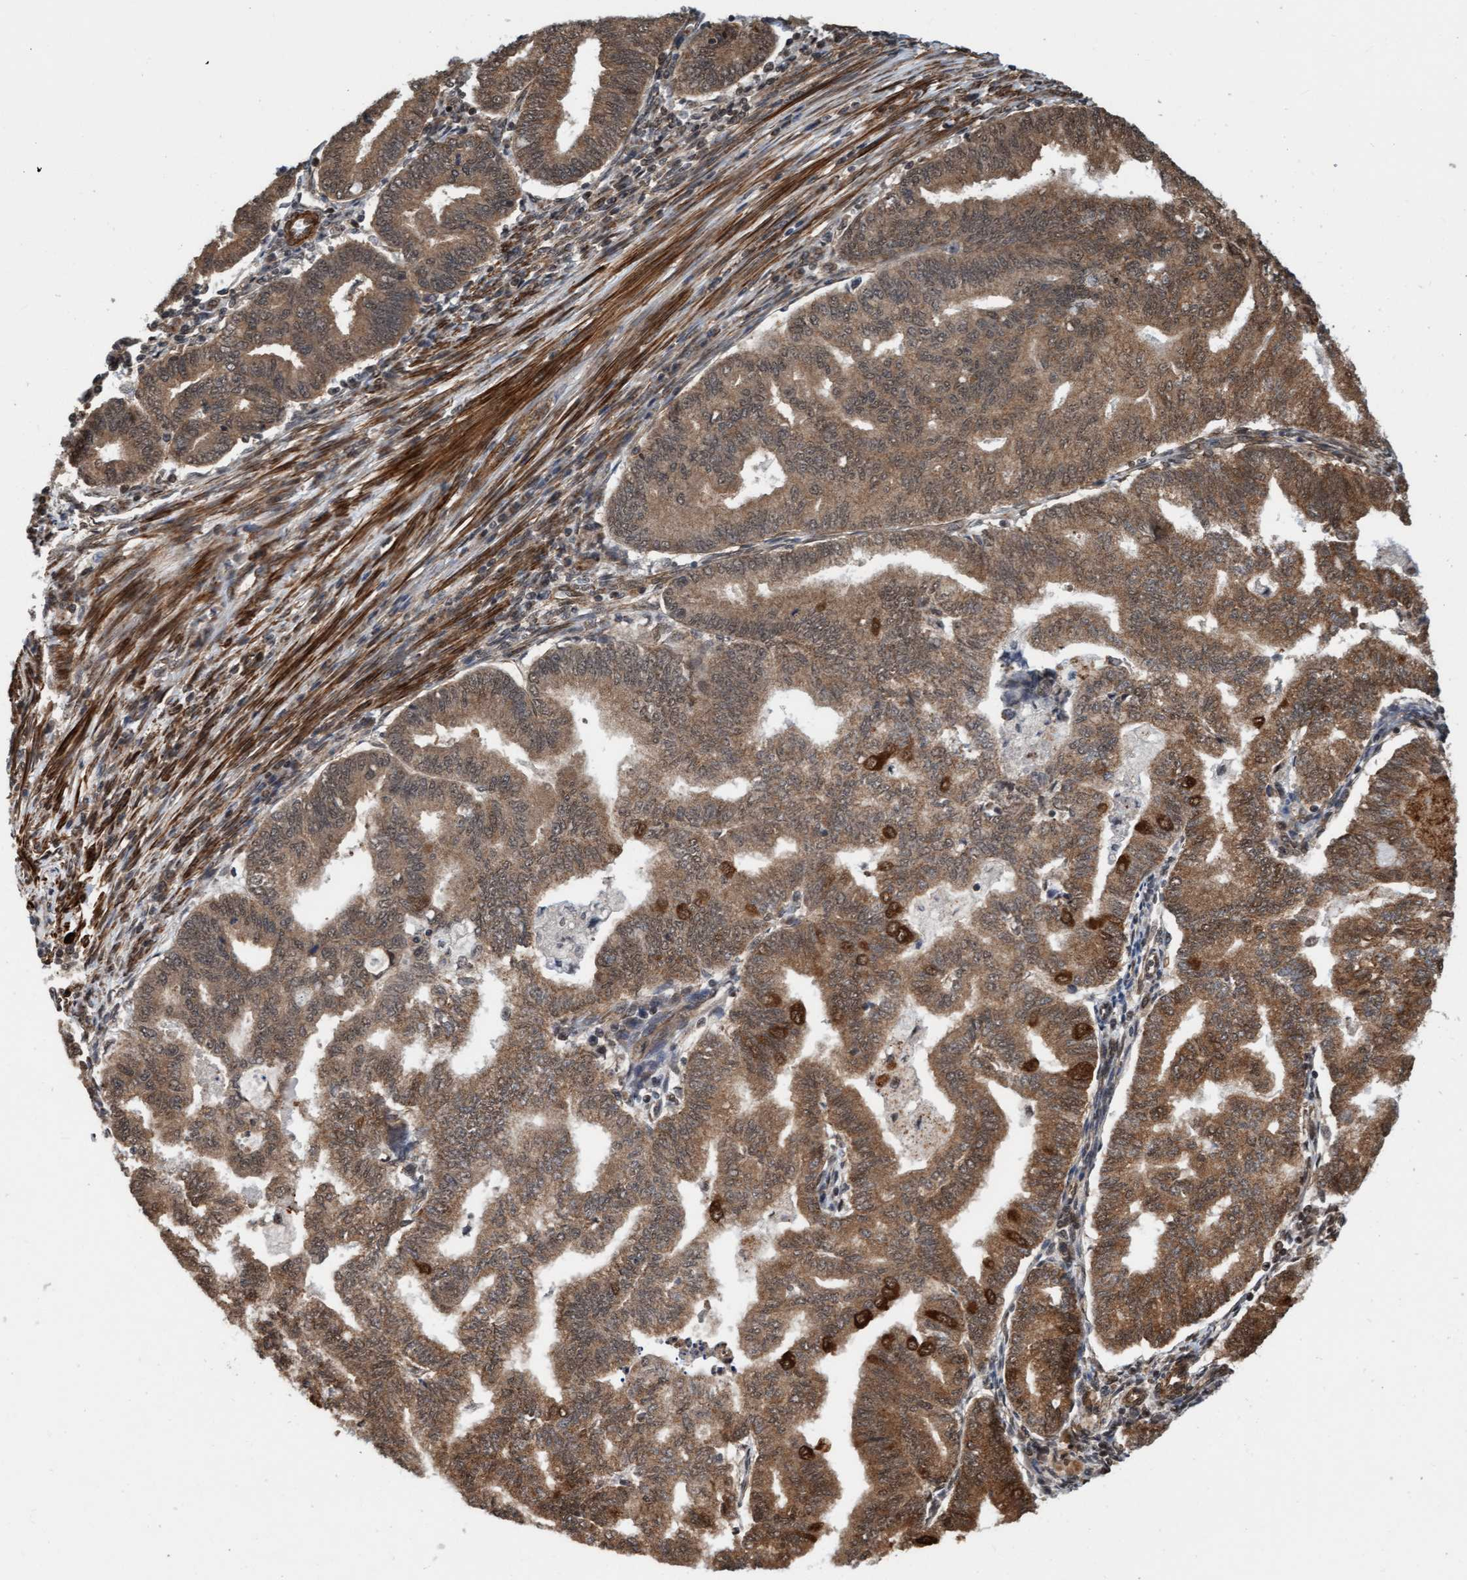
{"staining": {"intensity": "moderate", "quantity": ">75%", "location": "cytoplasmic/membranous"}, "tissue": "endometrial cancer", "cell_type": "Tumor cells", "image_type": "cancer", "snomed": [{"axis": "morphology", "description": "Polyp, NOS"}, {"axis": "morphology", "description": "Adenocarcinoma, NOS"}, {"axis": "morphology", "description": "Adenoma, NOS"}, {"axis": "topography", "description": "Endometrium"}], "caption": "Protein expression analysis of polyp (endometrial) exhibits moderate cytoplasmic/membranous staining in approximately >75% of tumor cells.", "gene": "STXBP4", "patient": {"sex": "female", "age": 79}}